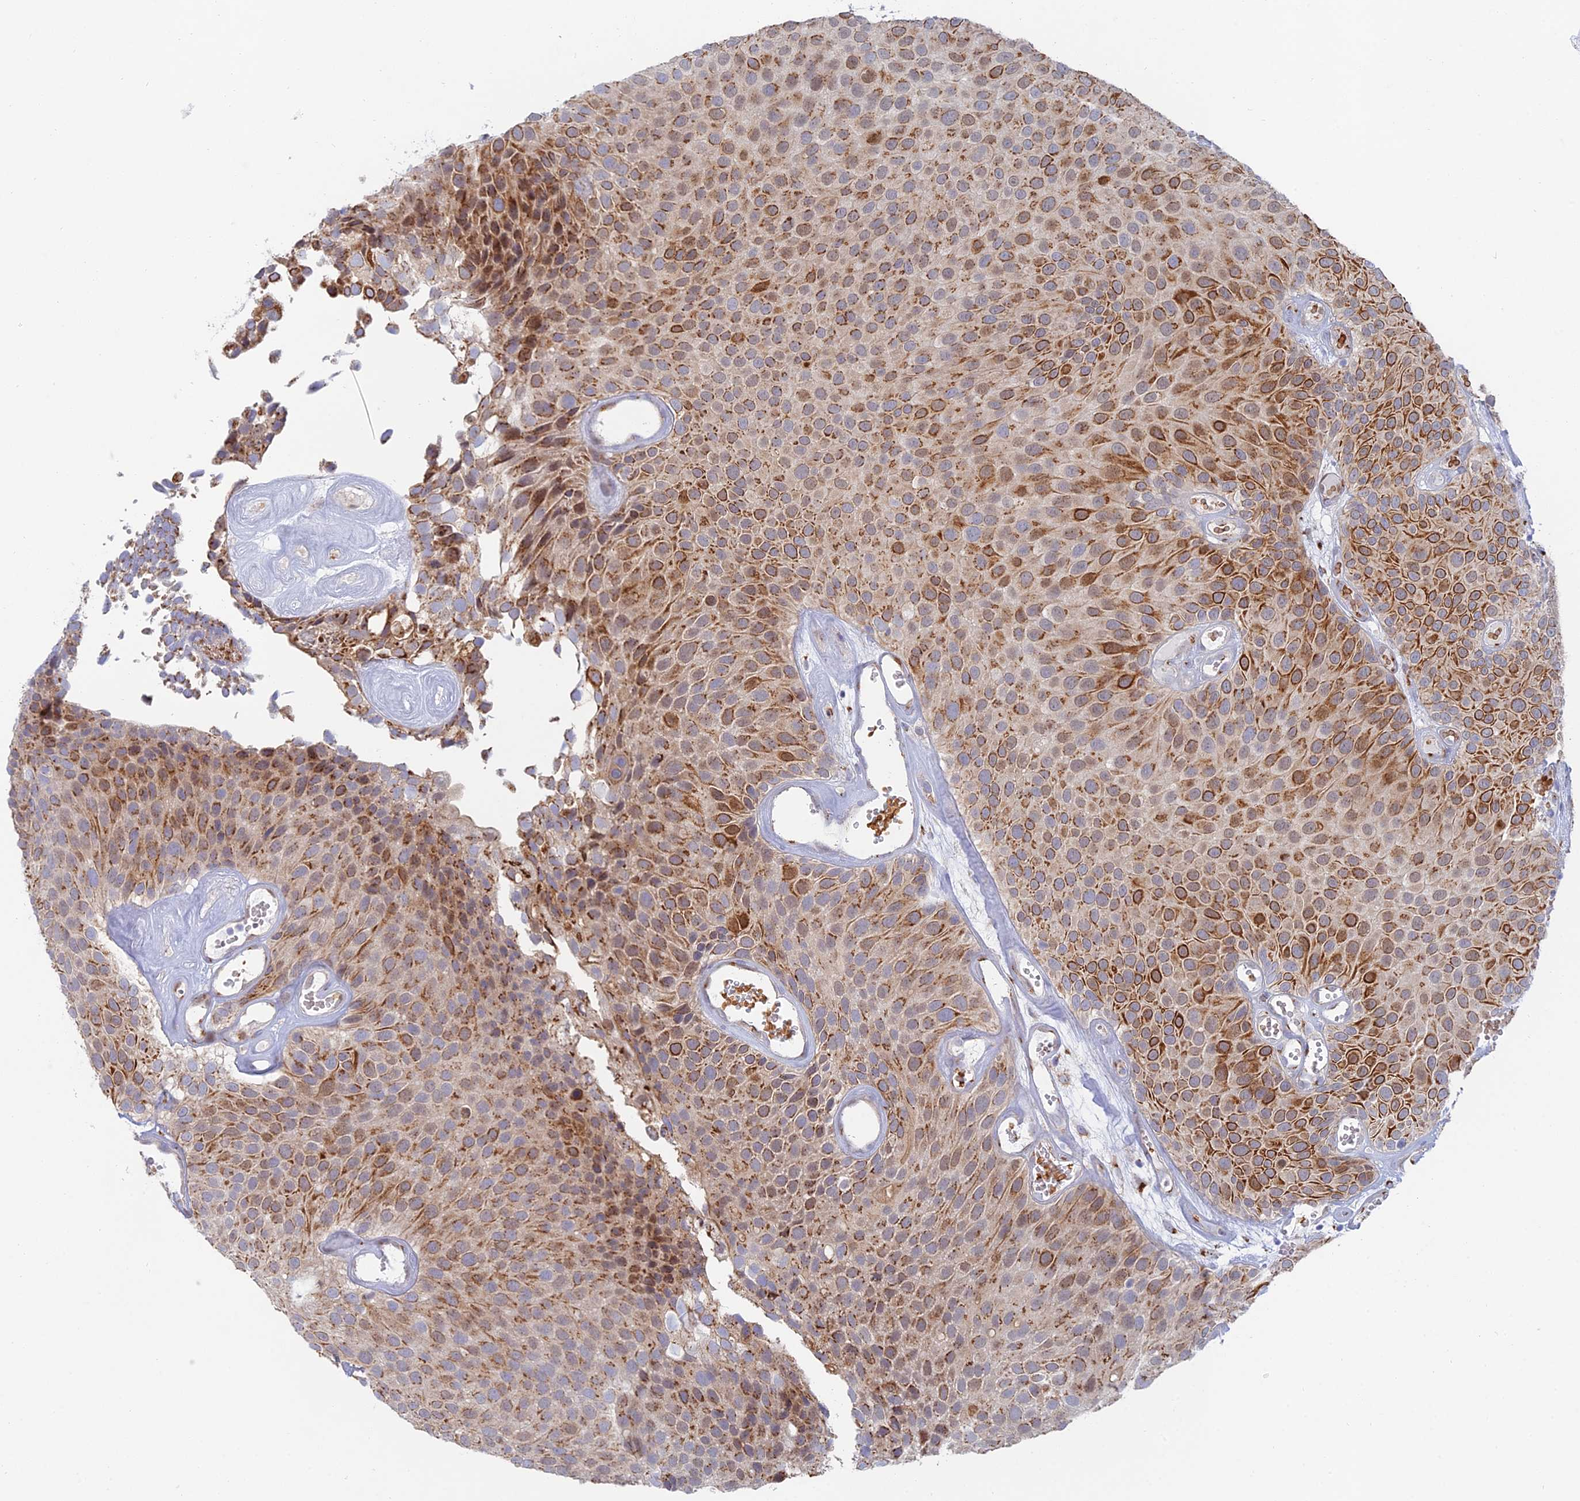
{"staining": {"intensity": "moderate", "quantity": ">75%", "location": "cytoplasmic/membranous"}, "tissue": "urothelial cancer", "cell_type": "Tumor cells", "image_type": "cancer", "snomed": [{"axis": "morphology", "description": "Urothelial carcinoma, Low grade"}, {"axis": "topography", "description": "Urinary bladder"}], "caption": "Low-grade urothelial carcinoma was stained to show a protein in brown. There is medium levels of moderate cytoplasmic/membranous positivity in approximately >75% of tumor cells. The staining was performed using DAB (3,3'-diaminobenzidine), with brown indicating positive protein expression. Nuclei are stained blue with hematoxylin.", "gene": "HS2ST1", "patient": {"sex": "male", "age": 89}}